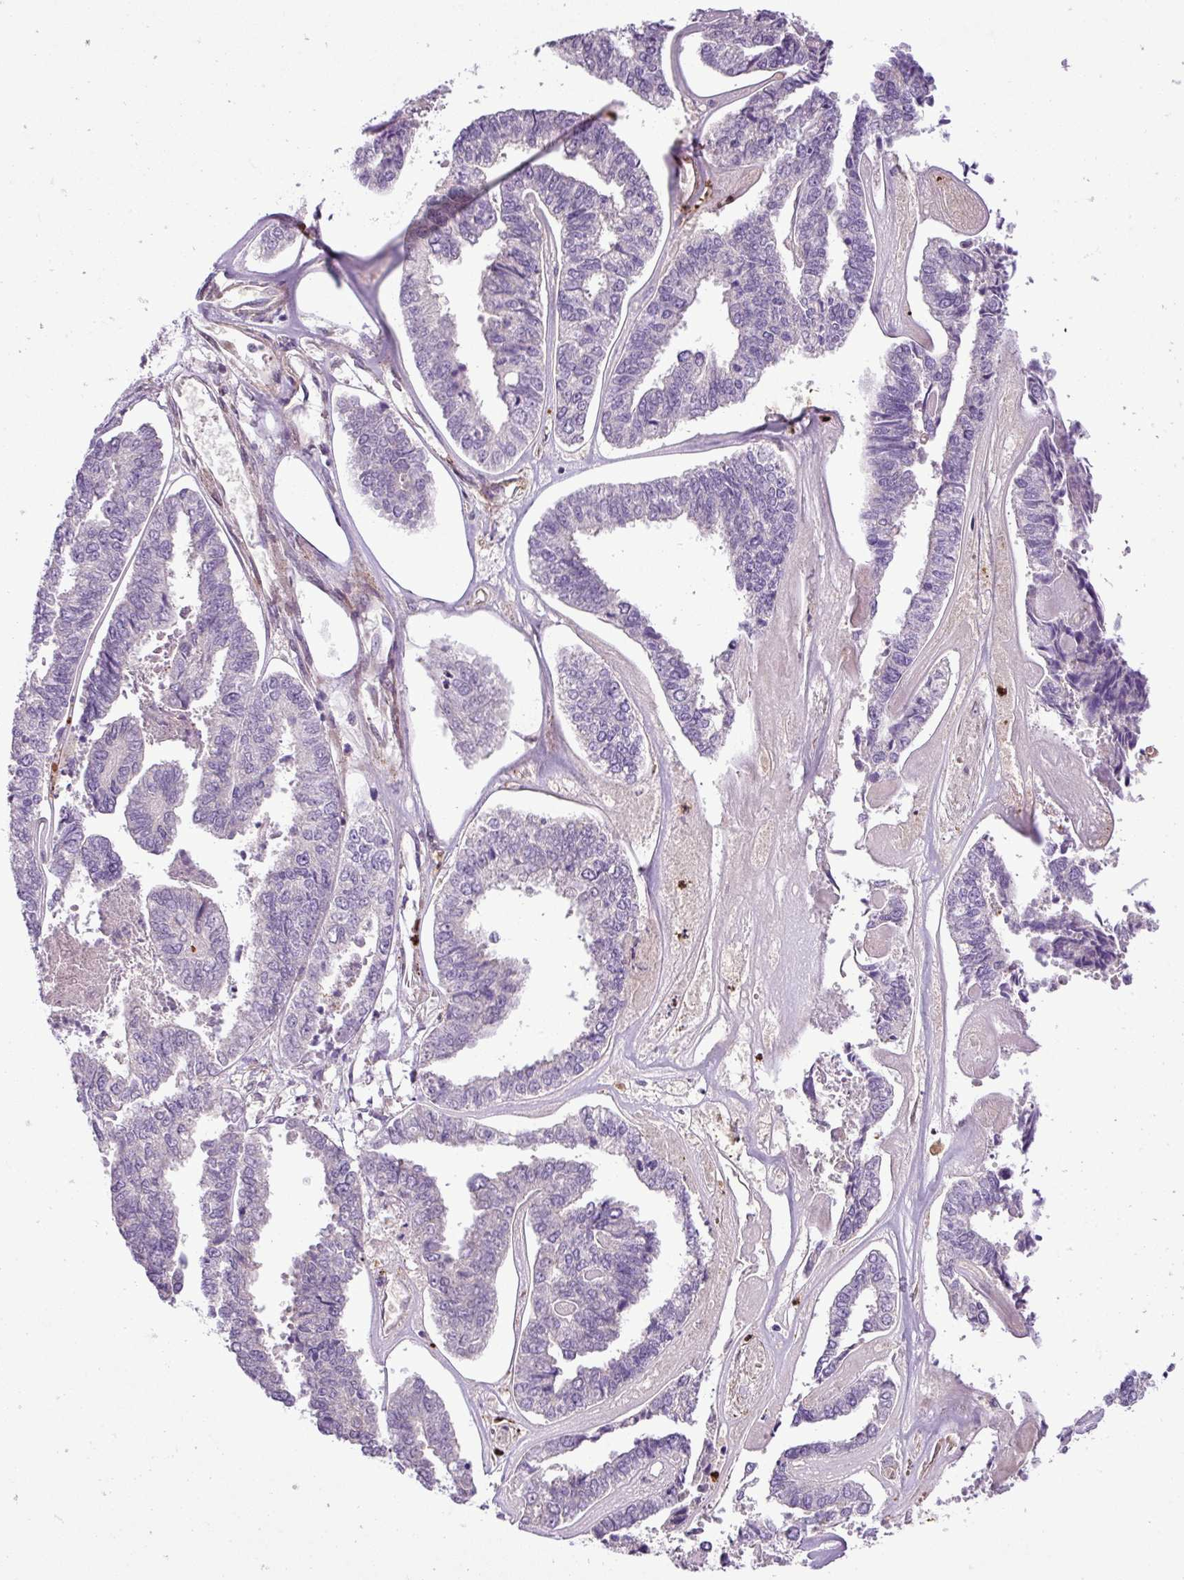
{"staining": {"intensity": "negative", "quantity": "none", "location": "none"}, "tissue": "endometrial cancer", "cell_type": "Tumor cells", "image_type": "cancer", "snomed": [{"axis": "morphology", "description": "Adenocarcinoma, NOS"}, {"axis": "topography", "description": "Endometrium"}], "caption": "Micrograph shows no significant protein positivity in tumor cells of adenocarcinoma (endometrial).", "gene": "NBEAL2", "patient": {"sex": "female", "age": 73}}